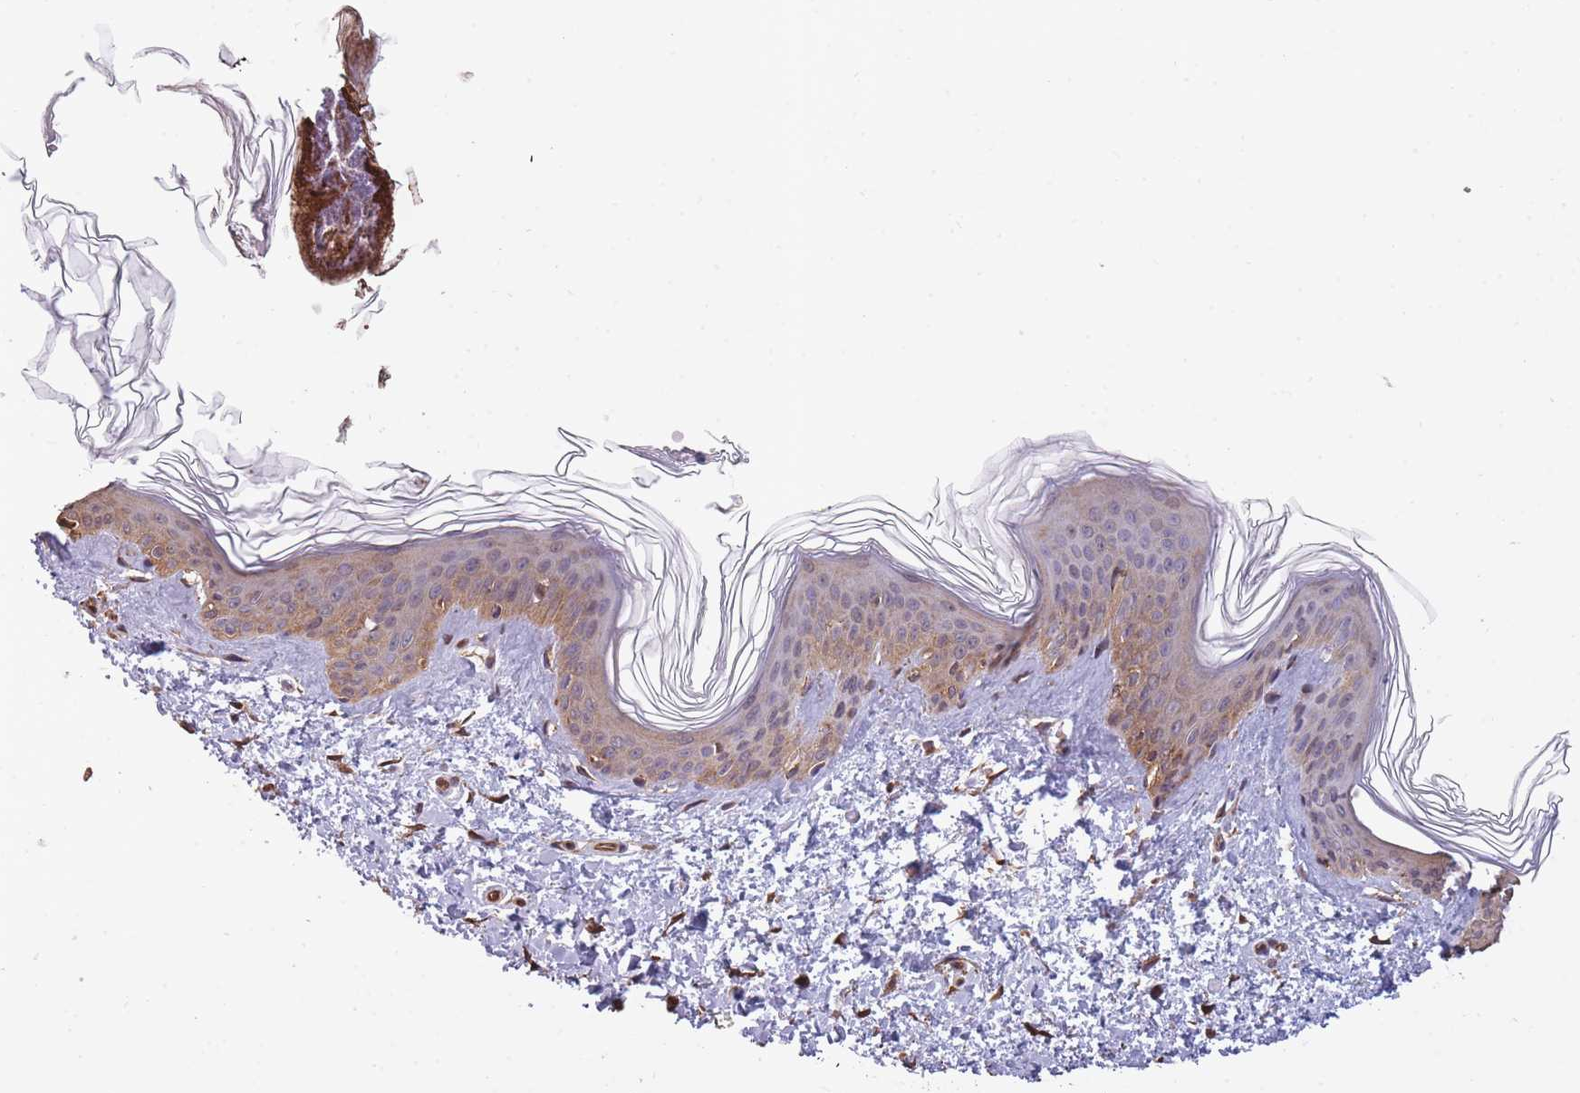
{"staining": {"intensity": "strong", "quantity": ">75%", "location": "cytoplasmic/membranous"}, "tissue": "skin", "cell_type": "Fibroblasts", "image_type": "normal", "snomed": [{"axis": "morphology", "description": "Normal tissue, NOS"}, {"axis": "topography", "description": "Skin"}], "caption": "Normal skin shows strong cytoplasmic/membranous expression in approximately >75% of fibroblasts.", "gene": "ARL13B", "patient": {"sex": "female", "age": 41}}